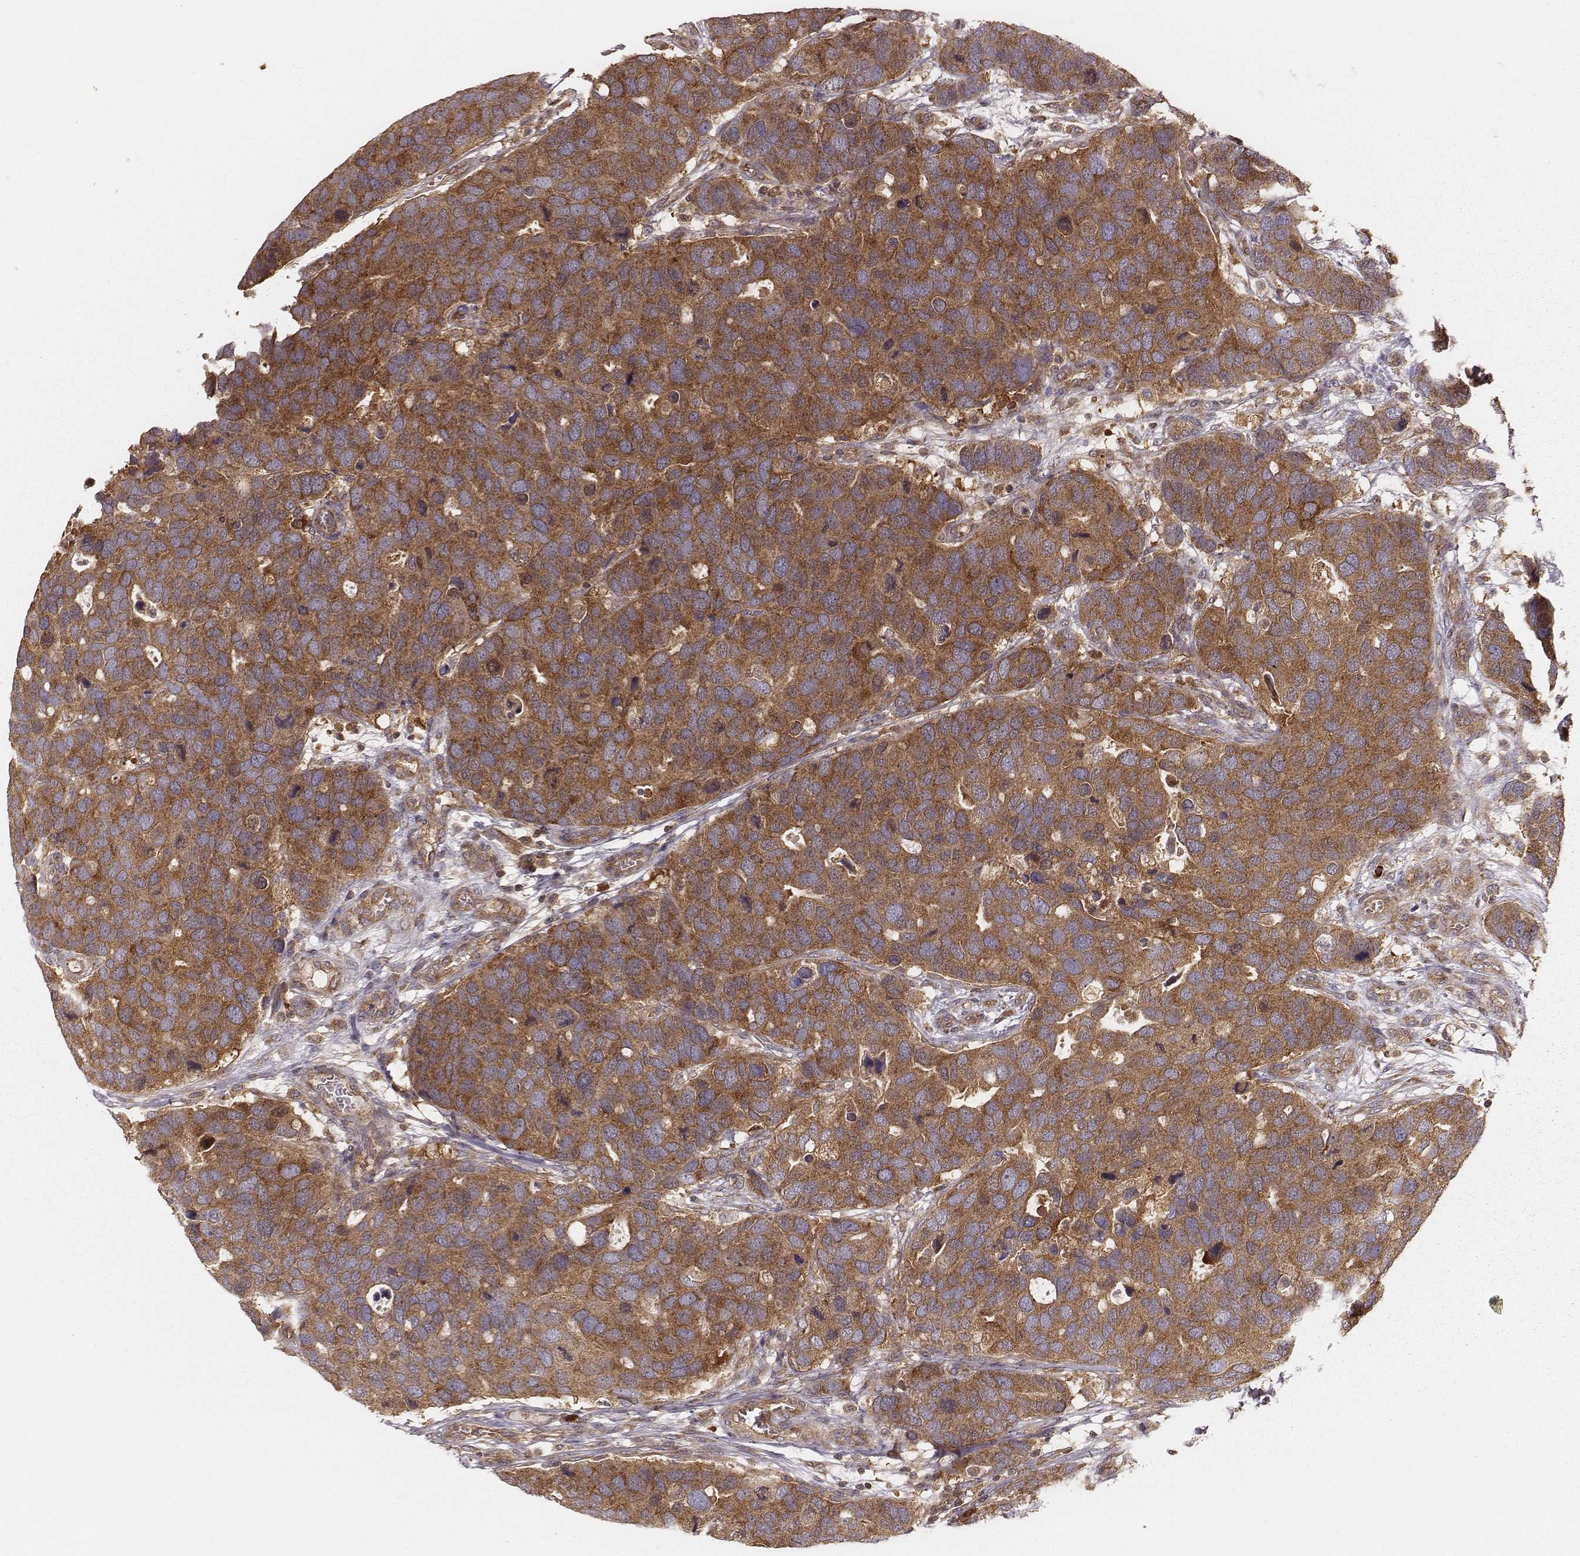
{"staining": {"intensity": "moderate", "quantity": ">75%", "location": "cytoplasmic/membranous"}, "tissue": "breast cancer", "cell_type": "Tumor cells", "image_type": "cancer", "snomed": [{"axis": "morphology", "description": "Duct carcinoma"}, {"axis": "topography", "description": "Breast"}], "caption": "Immunohistochemistry (IHC) (DAB (3,3'-diaminobenzidine)) staining of breast cancer (invasive ductal carcinoma) shows moderate cytoplasmic/membranous protein staining in approximately >75% of tumor cells.", "gene": "CARS1", "patient": {"sex": "female", "age": 83}}